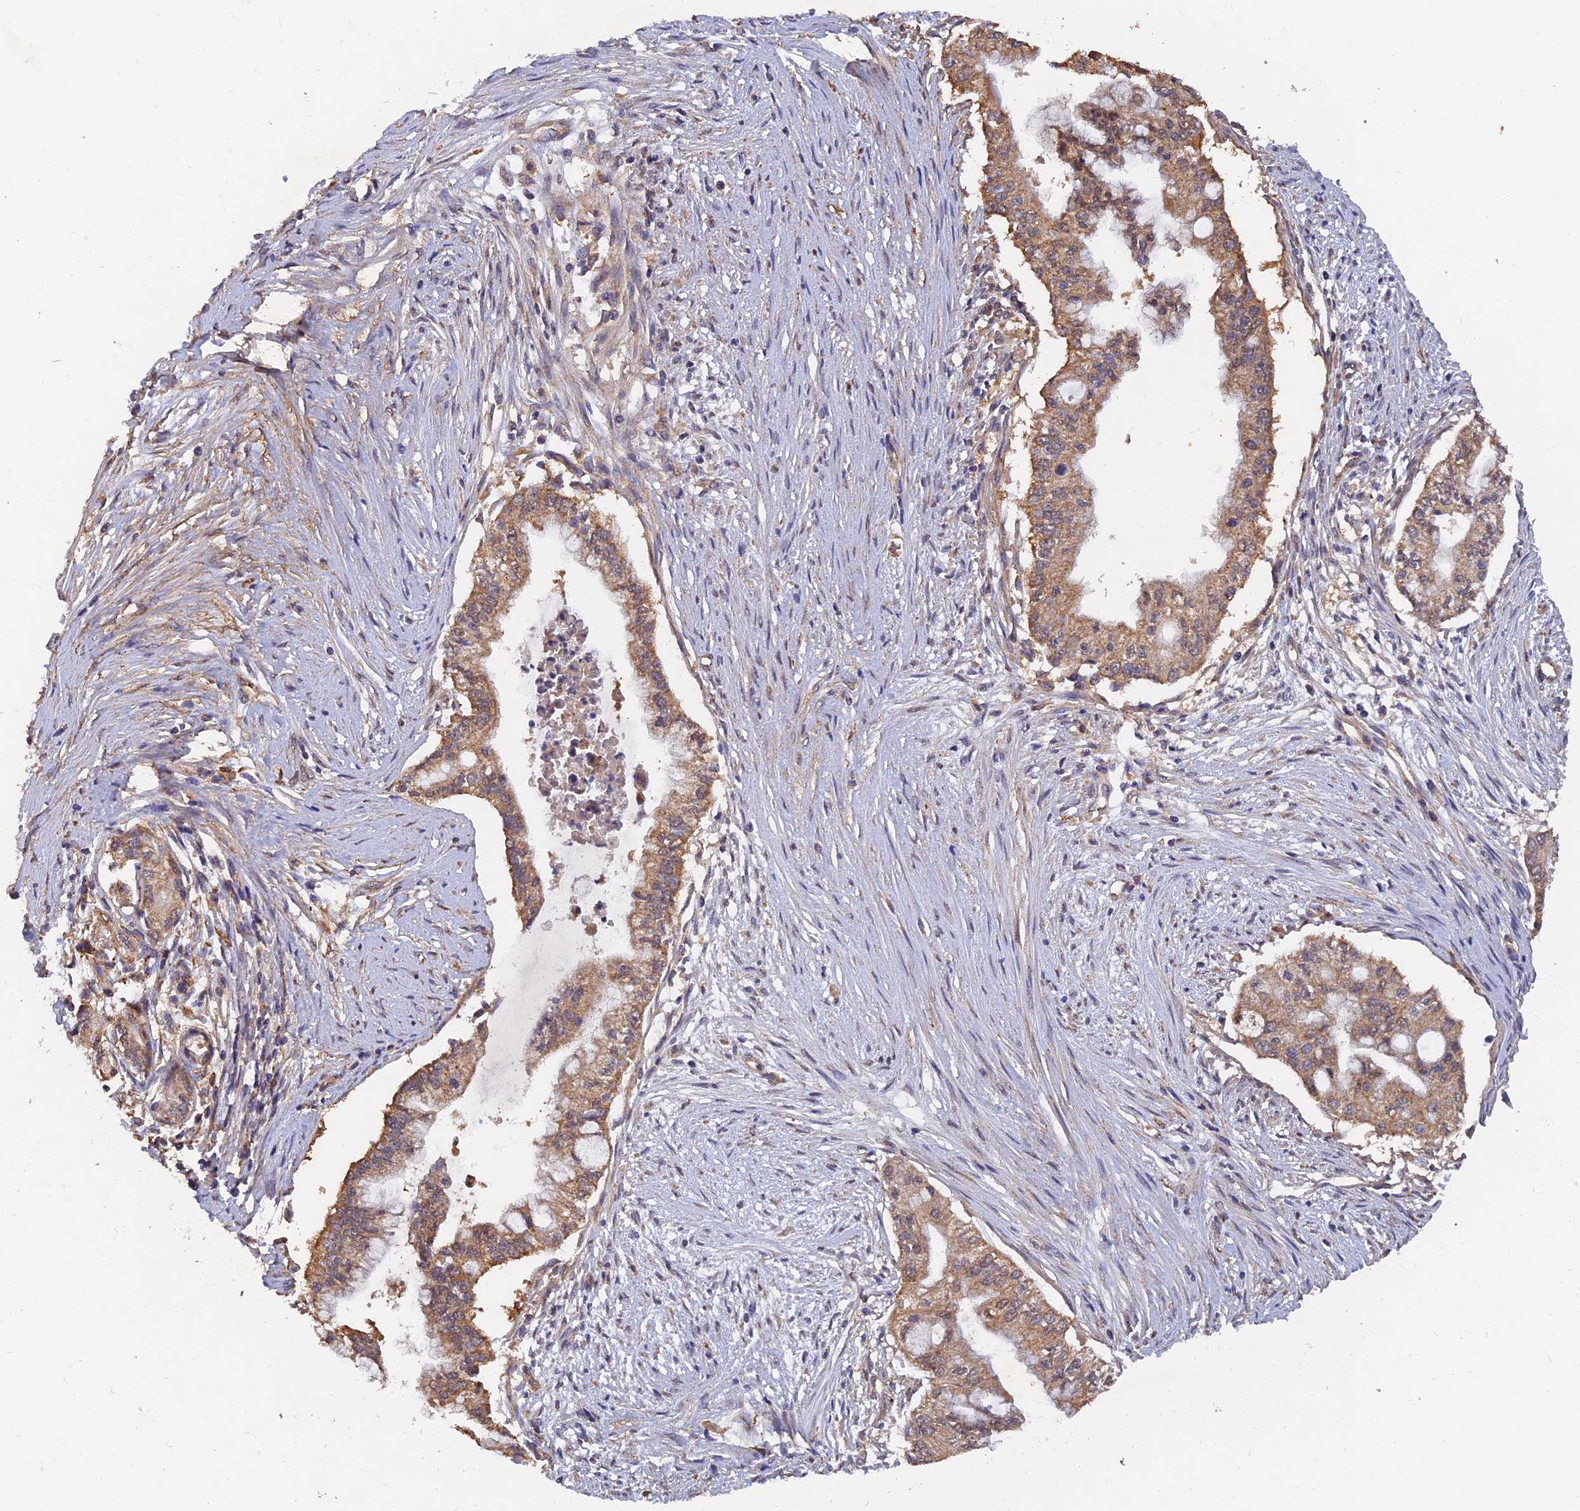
{"staining": {"intensity": "moderate", "quantity": ">75%", "location": "cytoplasmic/membranous"}, "tissue": "pancreatic cancer", "cell_type": "Tumor cells", "image_type": "cancer", "snomed": [{"axis": "morphology", "description": "Adenocarcinoma, NOS"}, {"axis": "topography", "description": "Pancreas"}], "caption": "This is a photomicrograph of IHC staining of adenocarcinoma (pancreatic), which shows moderate positivity in the cytoplasmic/membranous of tumor cells.", "gene": "SLC38A11", "patient": {"sex": "male", "age": 46}}